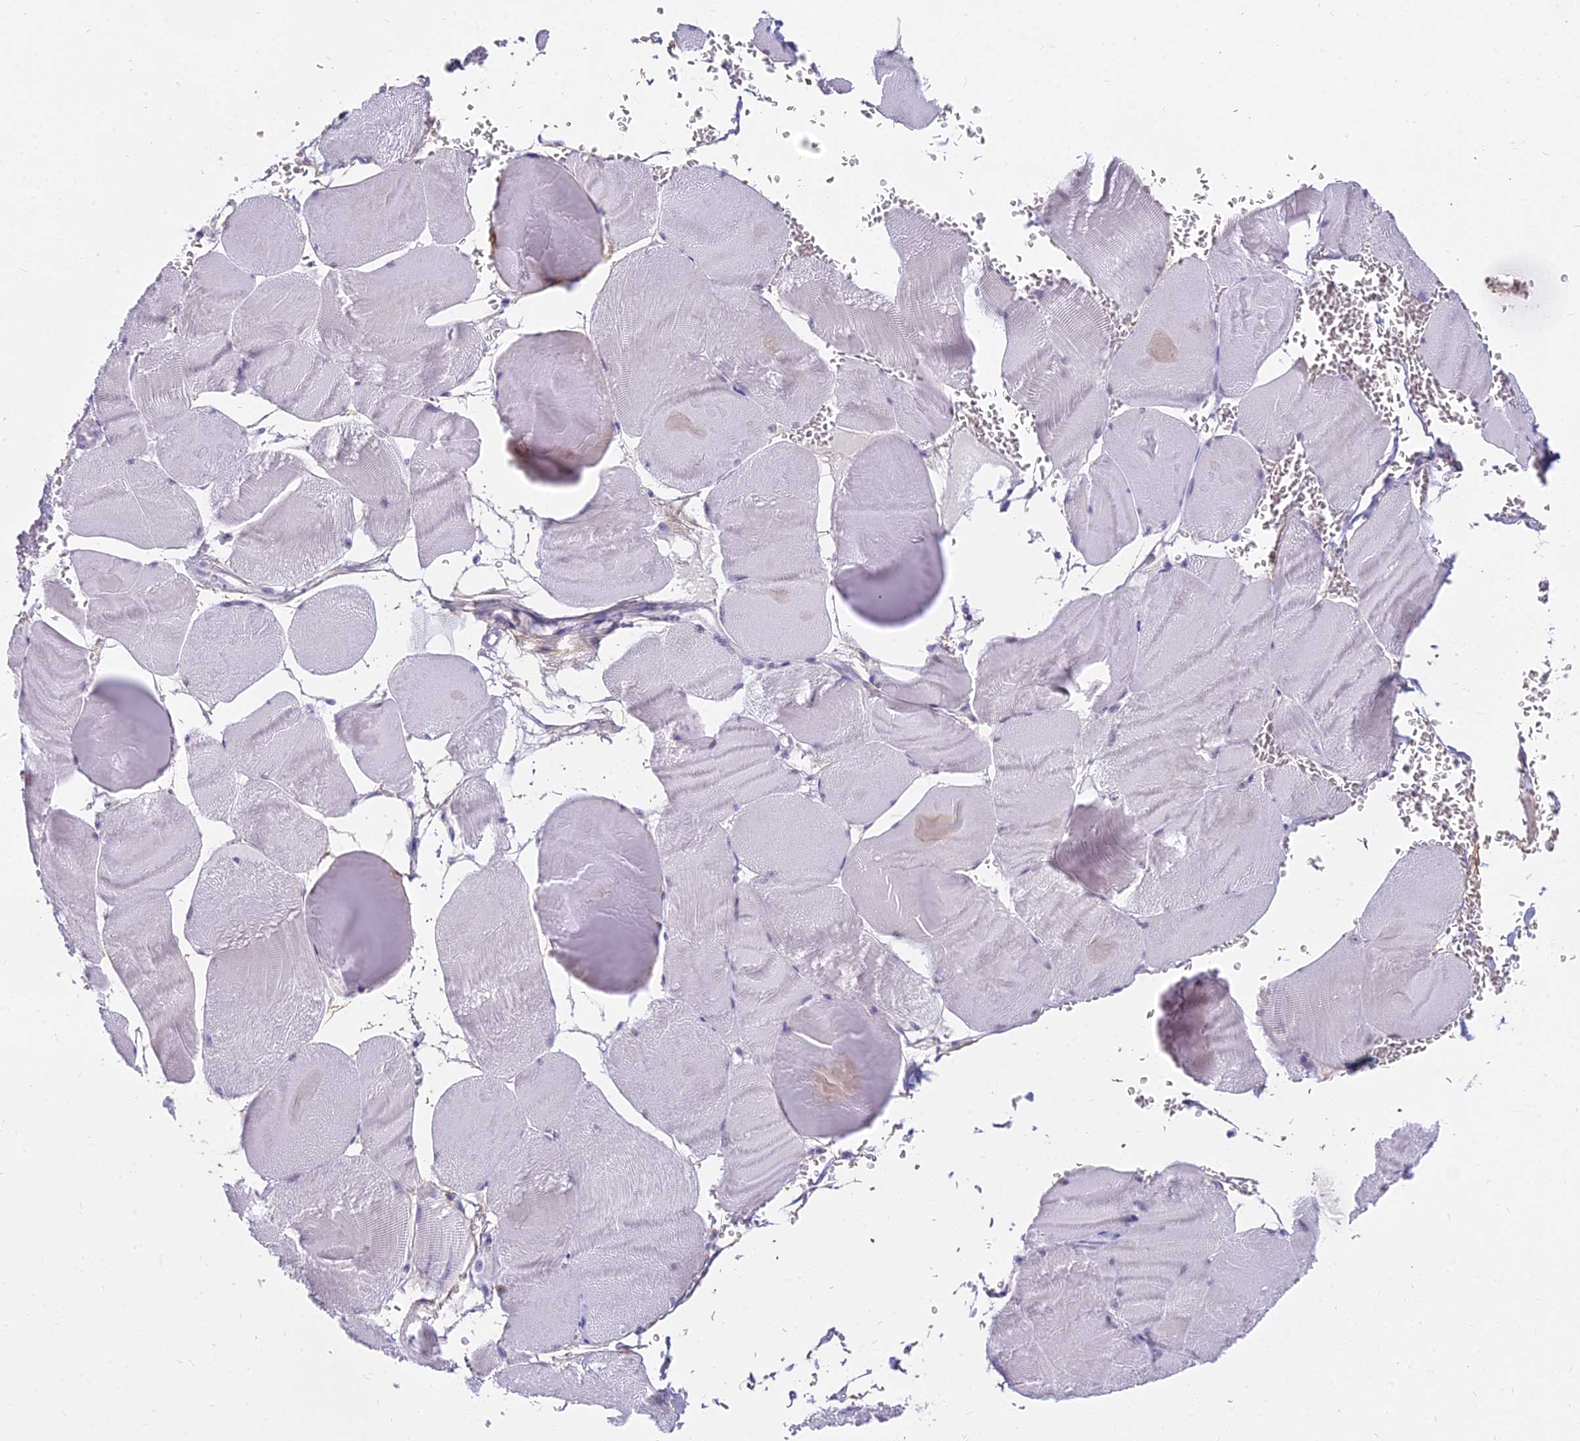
{"staining": {"intensity": "negative", "quantity": "none", "location": "none"}, "tissue": "skeletal muscle", "cell_type": "Myocytes", "image_type": "normal", "snomed": [{"axis": "morphology", "description": "Normal tissue, NOS"}, {"axis": "morphology", "description": "Basal cell carcinoma"}, {"axis": "topography", "description": "Skeletal muscle"}], "caption": "Histopathology image shows no significant protein staining in myocytes of unremarkable skeletal muscle. The staining is performed using DAB brown chromogen with nuclei counter-stained in using hematoxylin.", "gene": "OSTN", "patient": {"sex": "female", "age": 64}}